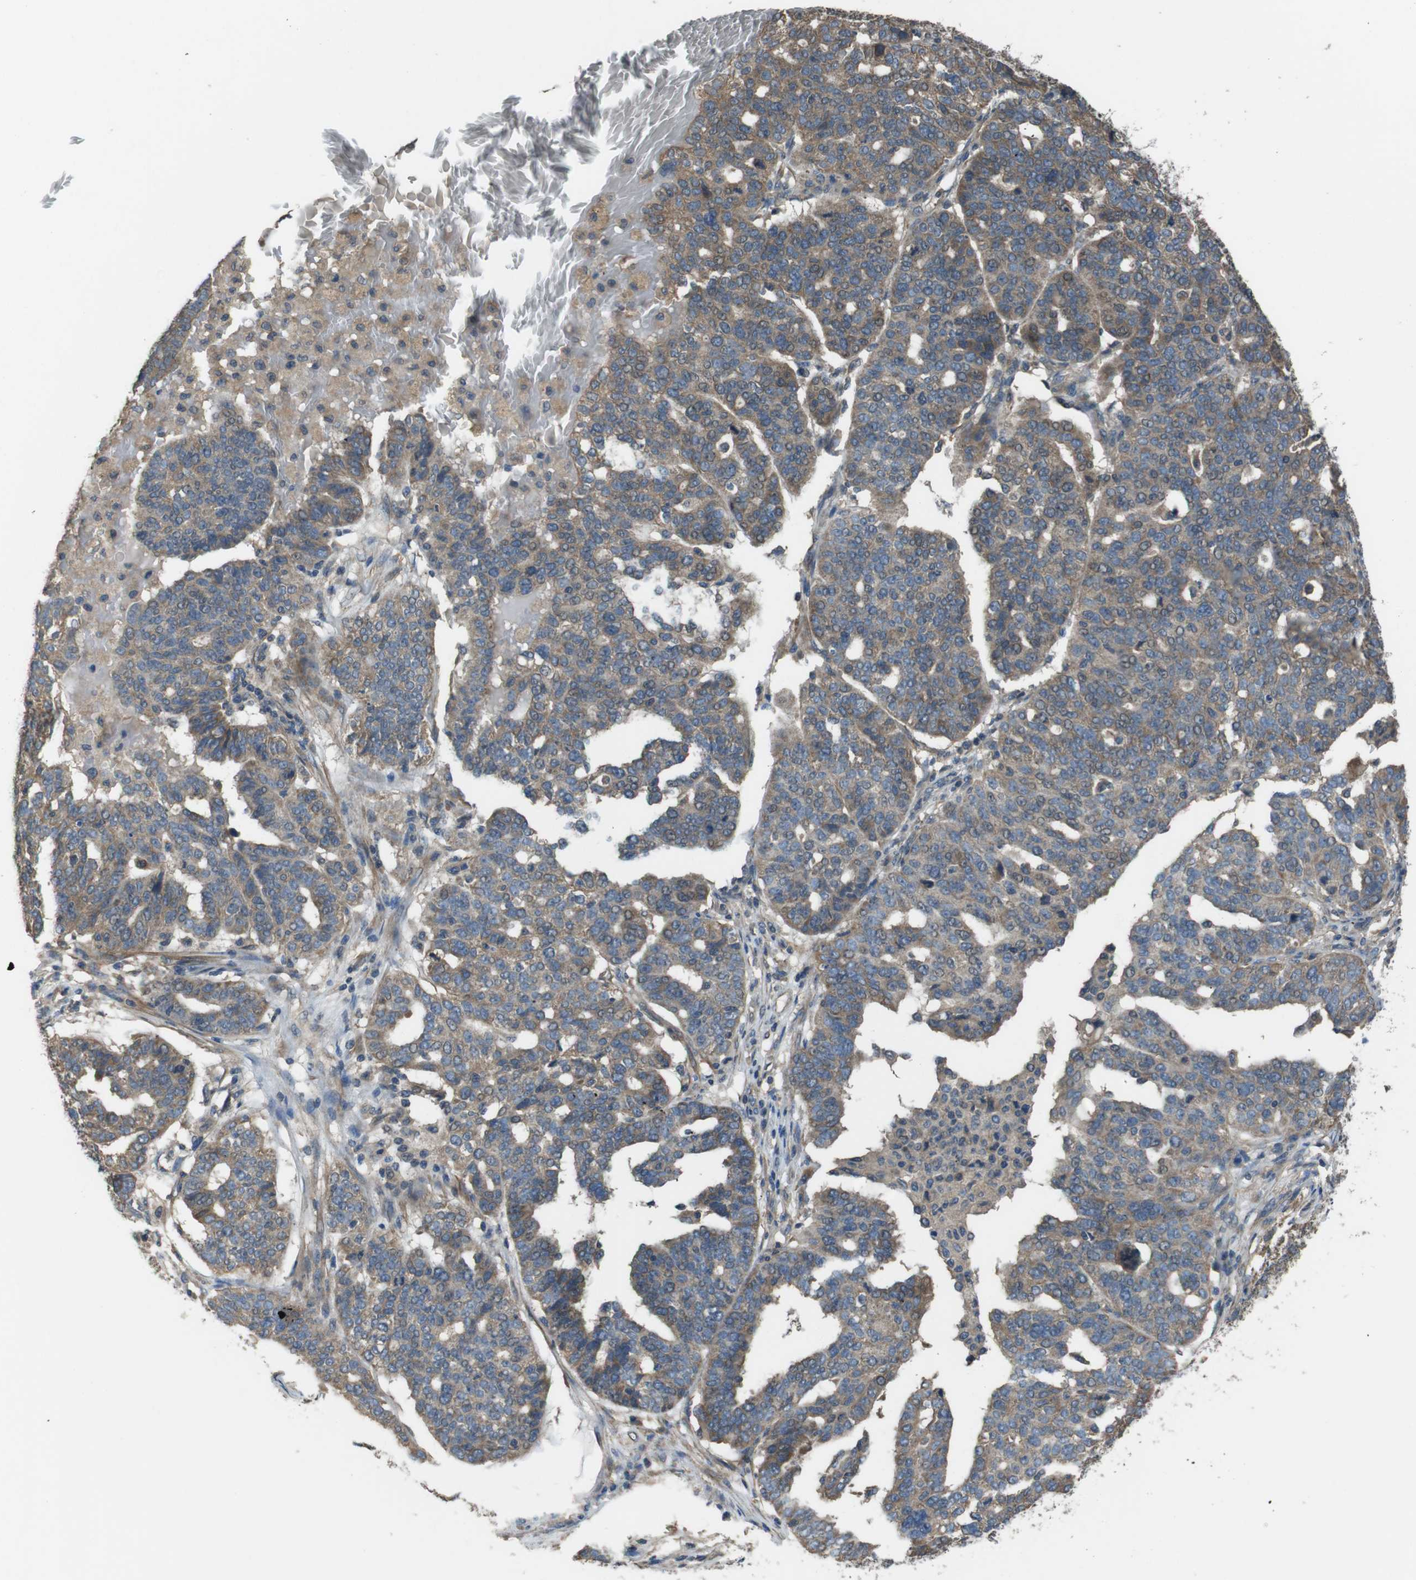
{"staining": {"intensity": "moderate", "quantity": ">75%", "location": "cytoplasmic/membranous"}, "tissue": "ovarian cancer", "cell_type": "Tumor cells", "image_type": "cancer", "snomed": [{"axis": "morphology", "description": "Cystadenocarcinoma, serous, NOS"}, {"axis": "topography", "description": "Ovary"}], "caption": "Moderate cytoplasmic/membranous expression for a protein is seen in about >75% of tumor cells of ovarian serous cystadenocarcinoma using IHC.", "gene": "FUT2", "patient": {"sex": "female", "age": 59}}